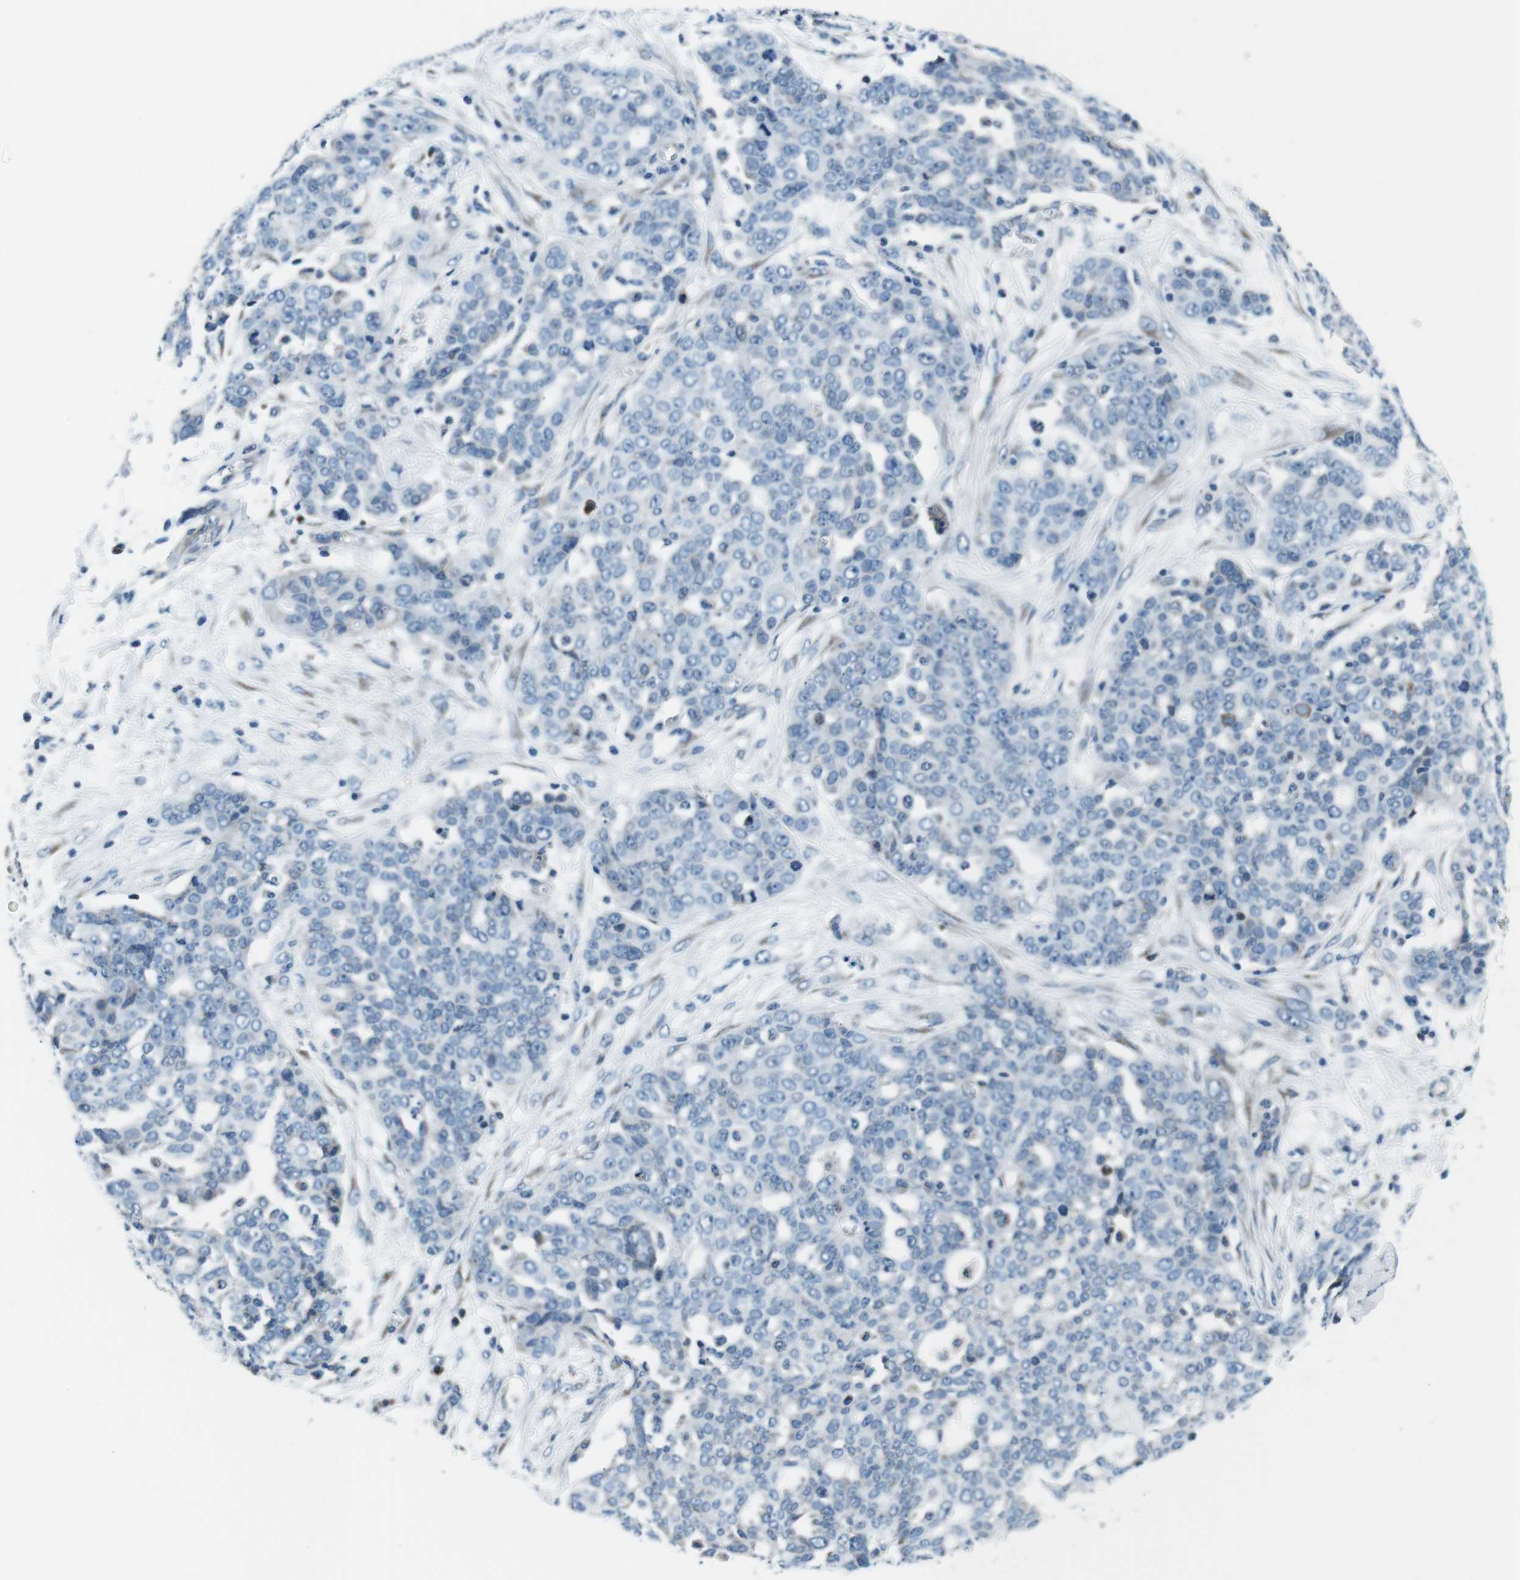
{"staining": {"intensity": "negative", "quantity": "none", "location": "none"}, "tissue": "ovarian cancer", "cell_type": "Tumor cells", "image_type": "cancer", "snomed": [{"axis": "morphology", "description": "Cystadenocarcinoma, serous, NOS"}, {"axis": "topography", "description": "Soft tissue"}, {"axis": "topography", "description": "Ovary"}], "caption": "The IHC photomicrograph has no significant expression in tumor cells of ovarian cancer (serous cystadenocarcinoma) tissue. Brightfield microscopy of immunohistochemistry stained with DAB (brown) and hematoxylin (blue), captured at high magnification.", "gene": "NUCB2", "patient": {"sex": "female", "age": 57}}